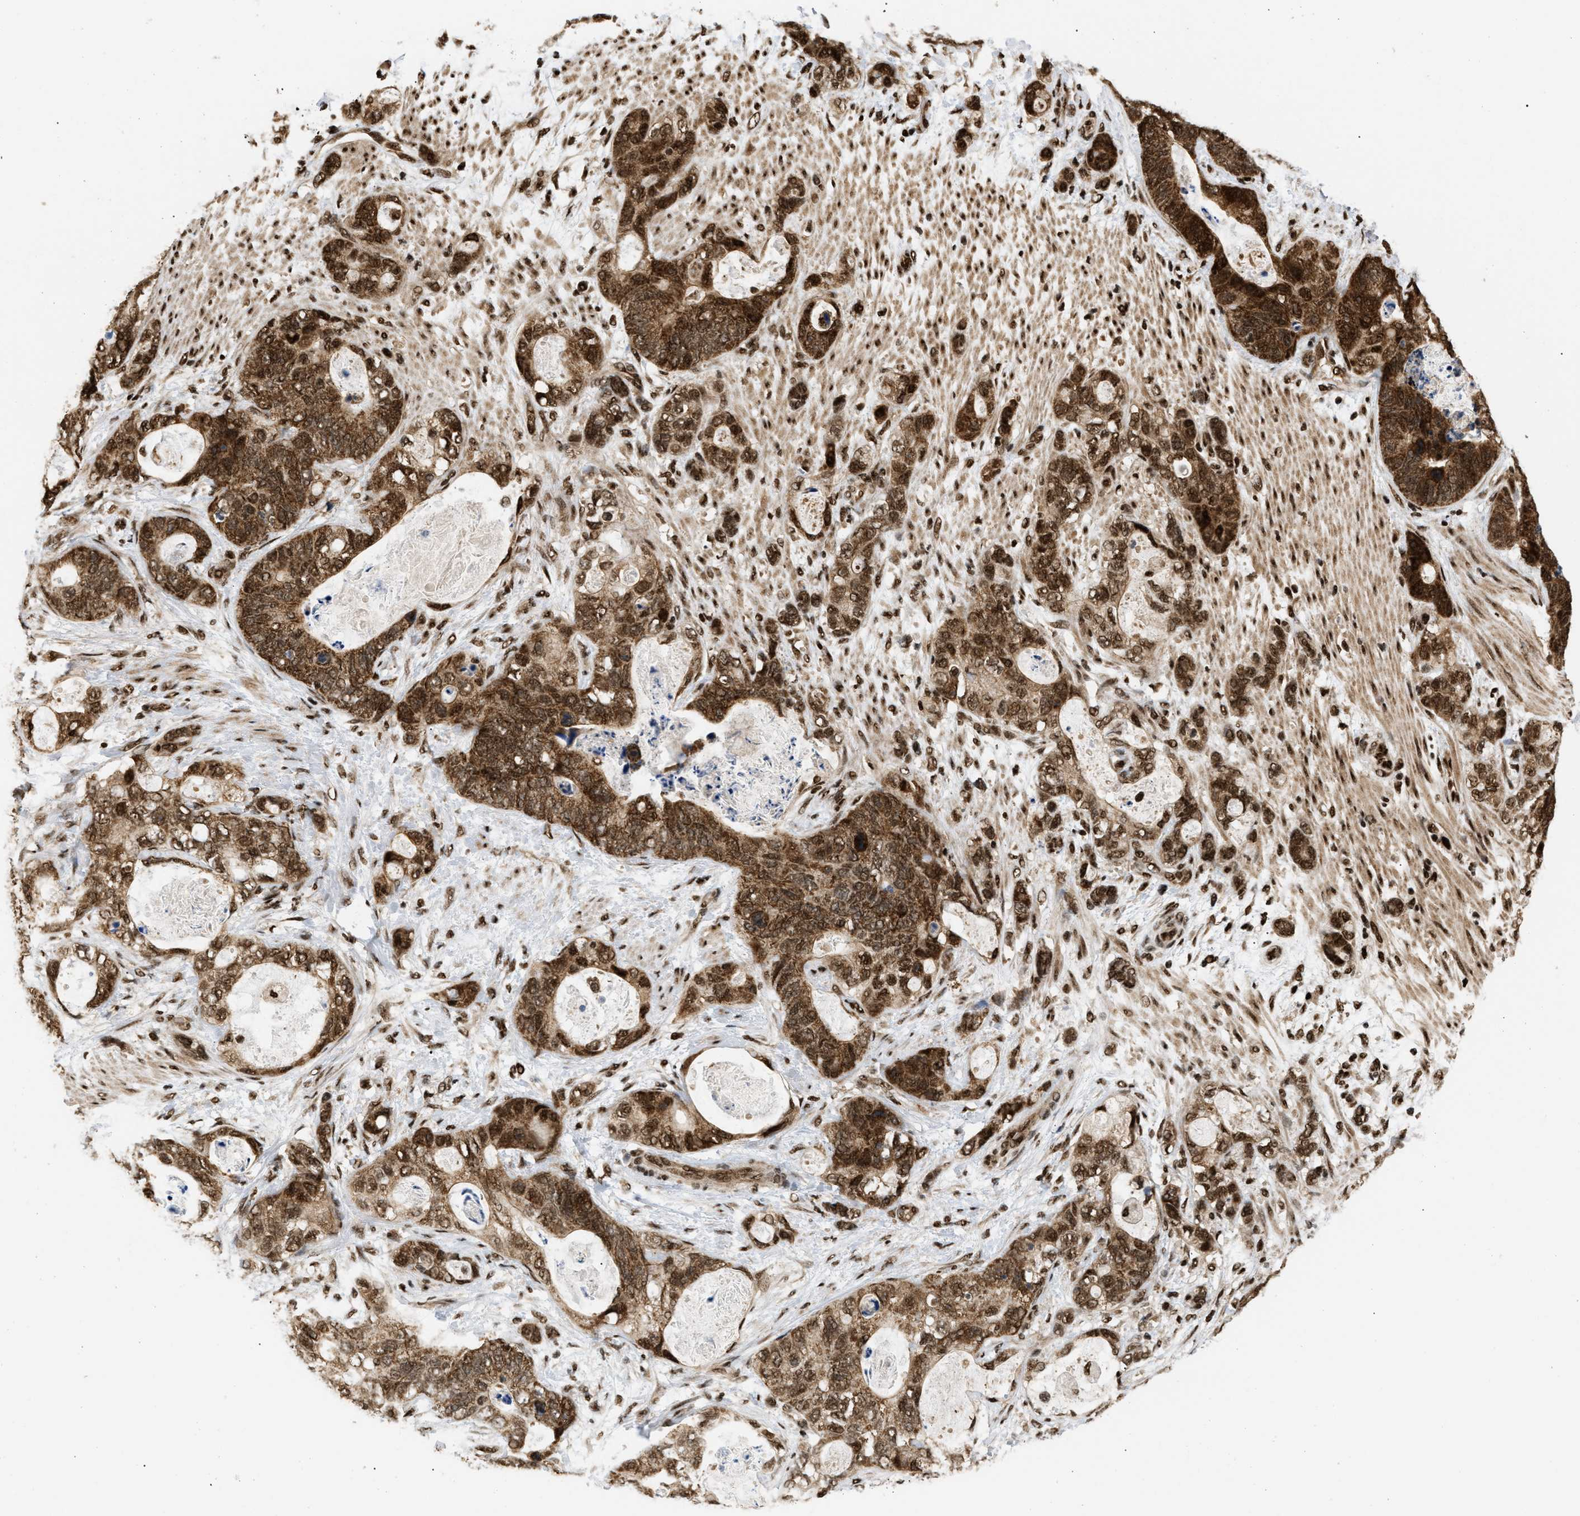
{"staining": {"intensity": "strong", "quantity": ">75%", "location": "cytoplasmic/membranous,nuclear"}, "tissue": "stomach cancer", "cell_type": "Tumor cells", "image_type": "cancer", "snomed": [{"axis": "morphology", "description": "Normal tissue, NOS"}, {"axis": "morphology", "description": "Adenocarcinoma, NOS"}, {"axis": "topography", "description": "Stomach"}], "caption": "A brown stain highlights strong cytoplasmic/membranous and nuclear expression of a protein in adenocarcinoma (stomach) tumor cells.", "gene": "RBM5", "patient": {"sex": "female", "age": 89}}